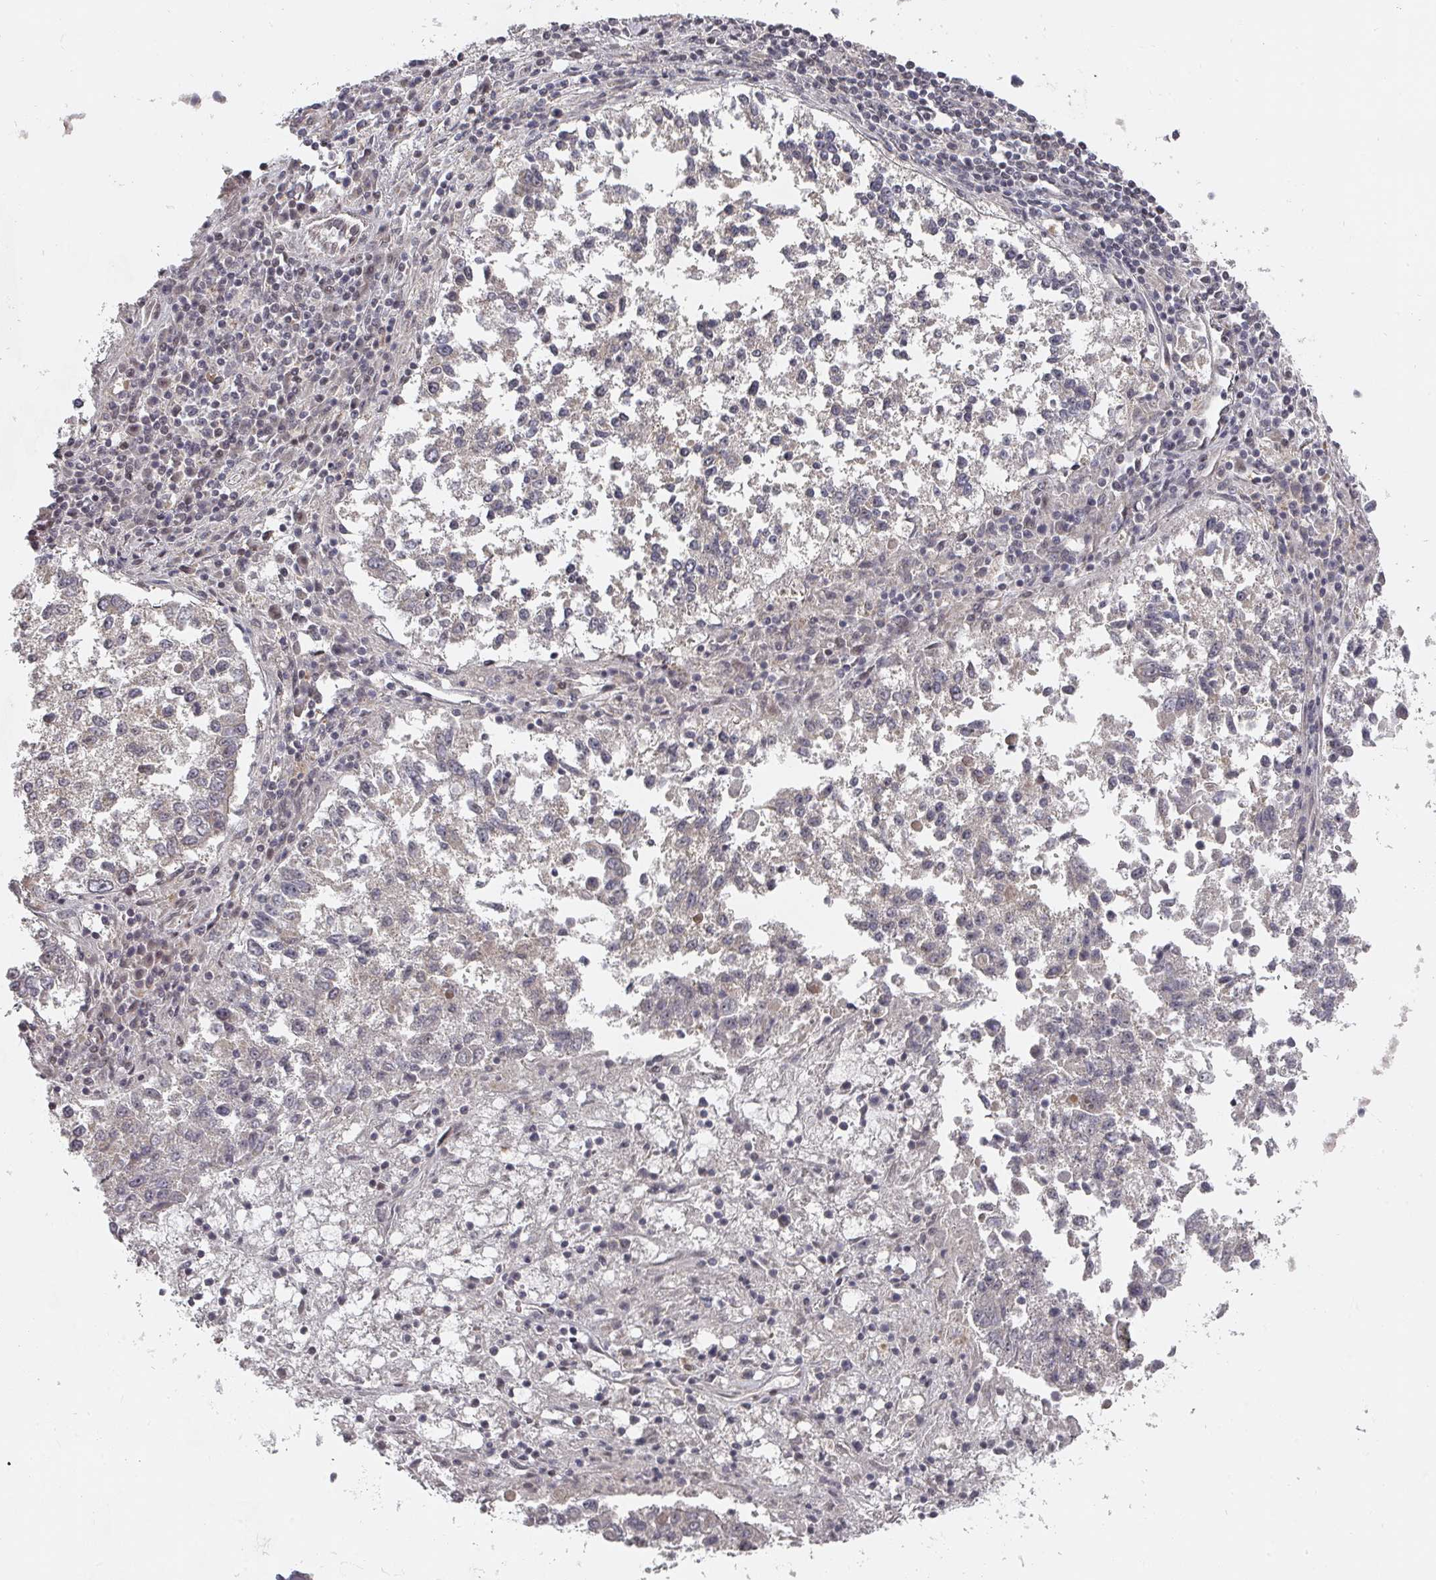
{"staining": {"intensity": "negative", "quantity": "none", "location": "none"}, "tissue": "lung cancer", "cell_type": "Tumor cells", "image_type": "cancer", "snomed": [{"axis": "morphology", "description": "Squamous cell carcinoma, NOS"}, {"axis": "topography", "description": "Lung"}], "caption": "Tumor cells are negative for brown protein staining in squamous cell carcinoma (lung).", "gene": "KIF1C", "patient": {"sex": "male", "age": 73}}